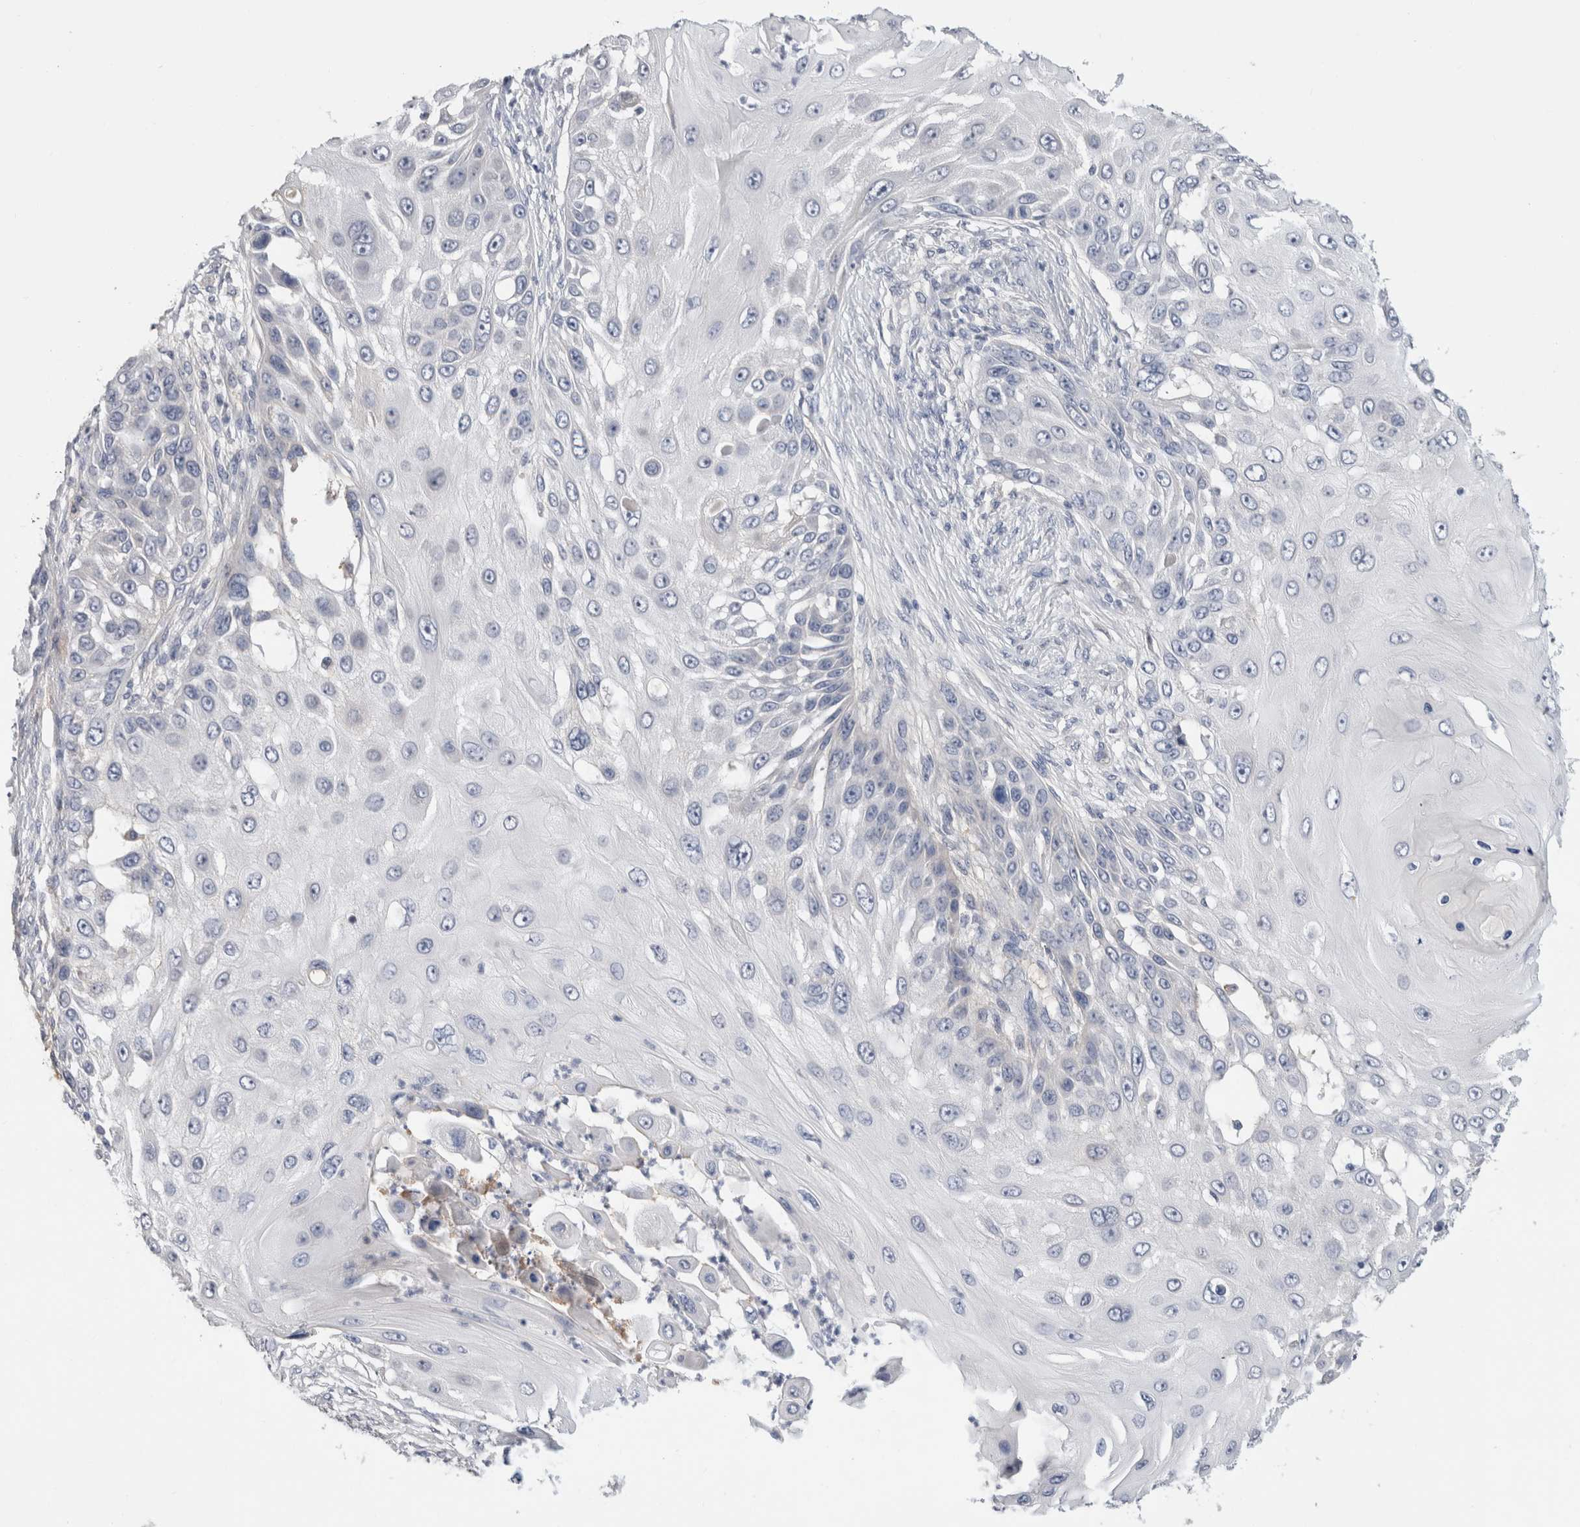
{"staining": {"intensity": "negative", "quantity": "none", "location": "none"}, "tissue": "skin cancer", "cell_type": "Tumor cells", "image_type": "cancer", "snomed": [{"axis": "morphology", "description": "Squamous cell carcinoma, NOS"}, {"axis": "topography", "description": "Skin"}], "caption": "The immunohistochemistry image has no significant positivity in tumor cells of skin cancer tissue. (DAB IHC, high magnification).", "gene": "SCGB1A1", "patient": {"sex": "female", "age": 44}}